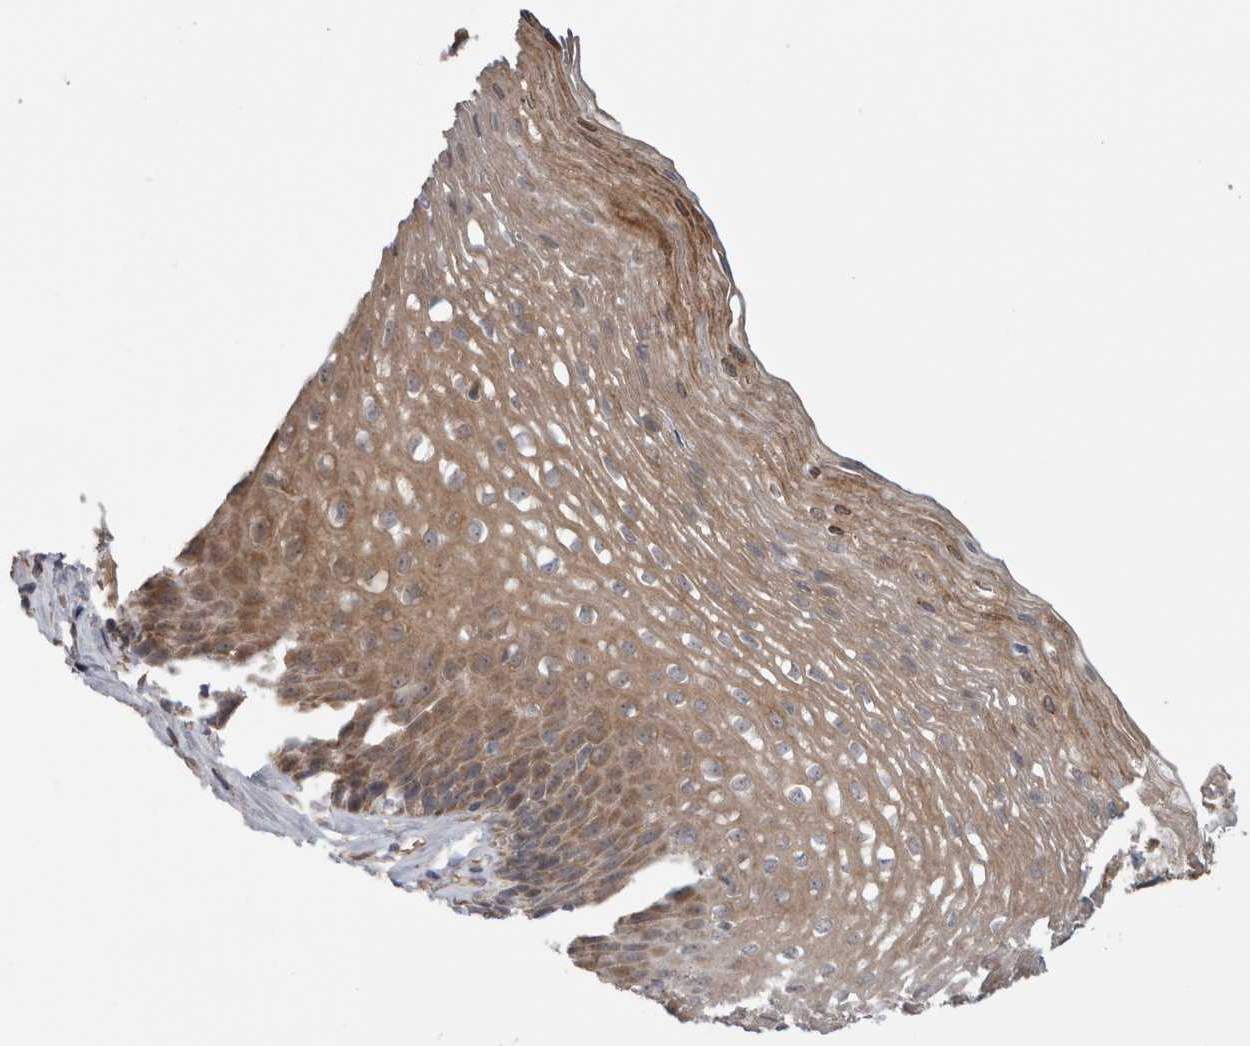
{"staining": {"intensity": "moderate", "quantity": ">75%", "location": "cytoplasmic/membranous"}, "tissue": "esophagus", "cell_type": "Squamous epithelial cells", "image_type": "normal", "snomed": [{"axis": "morphology", "description": "Normal tissue, NOS"}, {"axis": "topography", "description": "Esophagus"}], "caption": "DAB (3,3'-diaminobenzidine) immunohistochemical staining of unremarkable human esophagus shows moderate cytoplasmic/membranous protein expression in approximately >75% of squamous epithelial cells. The staining is performed using DAB brown chromogen to label protein expression. The nuclei are counter-stained blue using hematoxylin.", "gene": "ADGRL3", "patient": {"sex": "female", "age": 66}}